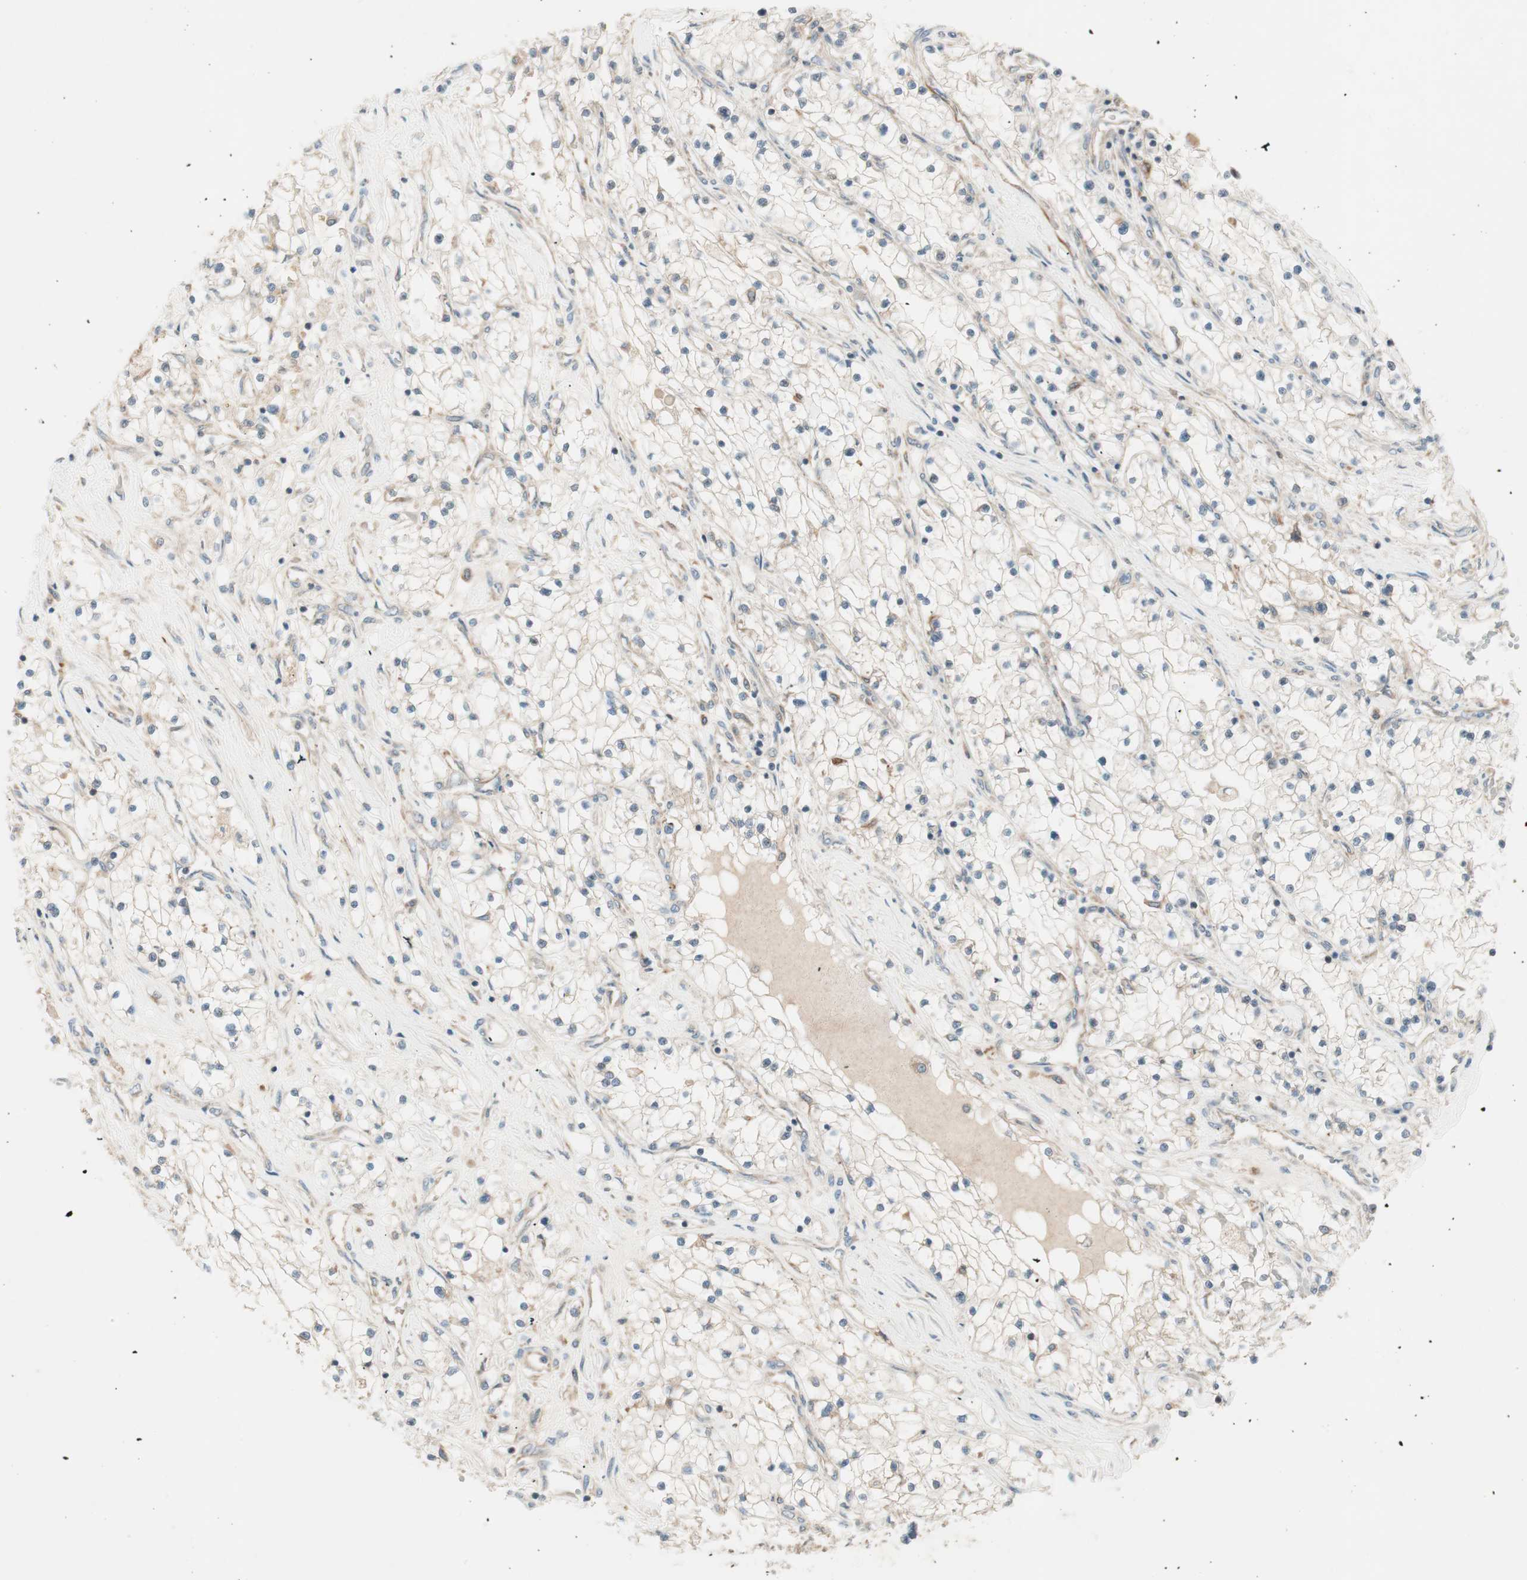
{"staining": {"intensity": "weak", "quantity": "<25%", "location": "cytoplasmic/membranous"}, "tissue": "renal cancer", "cell_type": "Tumor cells", "image_type": "cancer", "snomed": [{"axis": "morphology", "description": "Adenocarcinoma, NOS"}, {"axis": "topography", "description": "Kidney"}], "caption": "The IHC photomicrograph has no significant staining in tumor cells of adenocarcinoma (renal) tissue.", "gene": "GALT", "patient": {"sex": "male", "age": 68}}